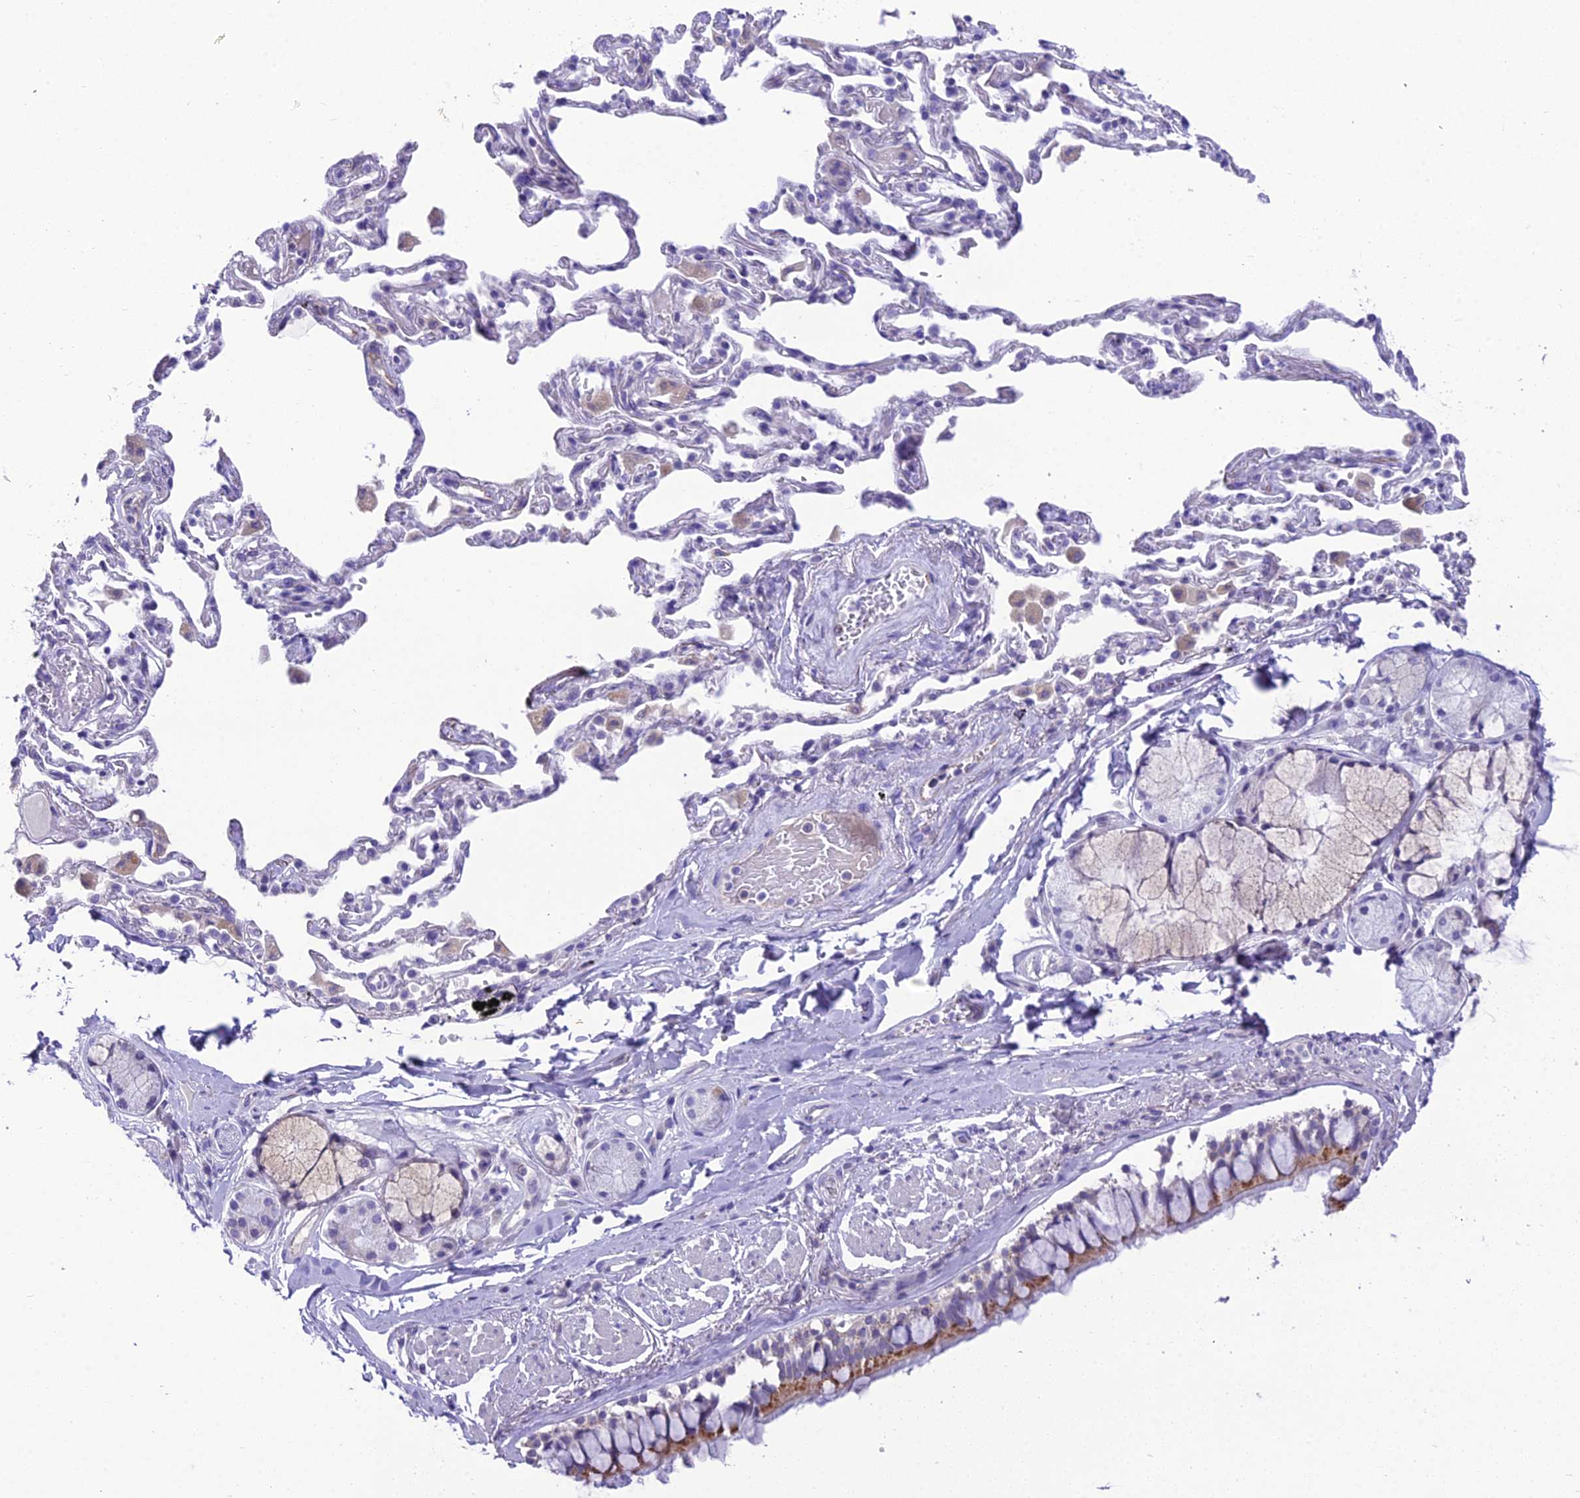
{"staining": {"intensity": "moderate", "quantity": ">75%", "location": "cytoplasmic/membranous"}, "tissue": "bronchus", "cell_type": "Respiratory epithelial cells", "image_type": "normal", "snomed": [{"axis": "morphology", "description": "Normal tissue, NOS"}, {"axis": "topography", "description": "Bronchus"}], "caption": "Protein staining of normal bronchus reveals moderate cytoplasmic/membranous staining in approximately >75% of respiratory epithelial cells. The protein of interest is shown in brown color, while the nuclei are stained blue.", "gene": "MIIP", "patient": {"sex": "male", "age": 65}}